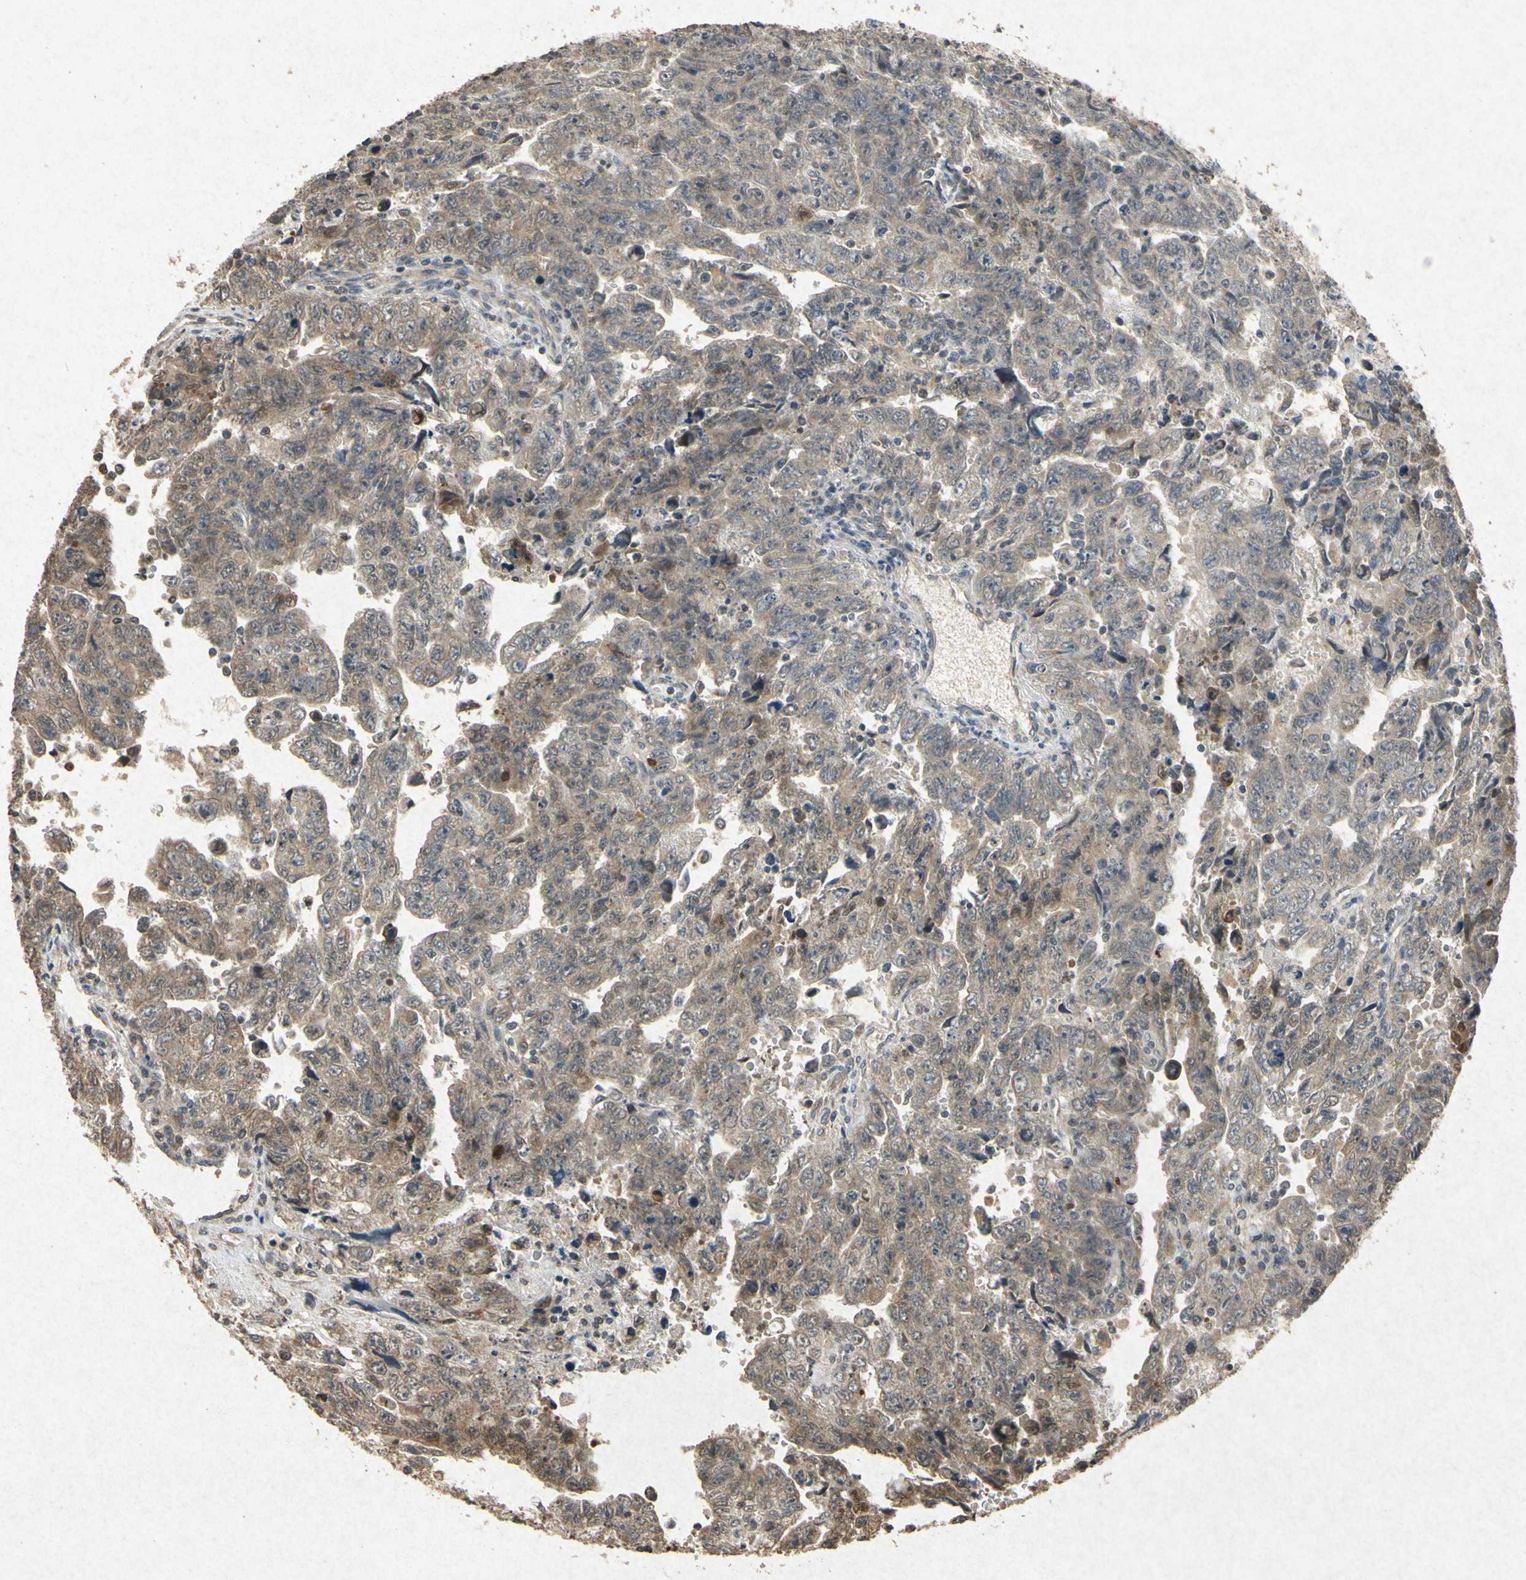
{"staining": {"intensity": "moderate", "quantity": ">75%", "location": "cytoplasmic/membranous"}, "tissue": "testis cancer", "cell_type": "Tumor cells", "image_type": "cancer", "snomed": [{"axis": "morphology", "description": "Carcinoma, Embryonal, NOS"}, {"axis": "topography", "description": "Testis"}], "caption": "Human testis cancer (embryonal carcinoma) stained with a brown dye displays moderate cytoplasmic/membranous positive staining in approximately >75% of tumor cells.", "gene": "ATP6V1H", "patient": {"sex": "male", "age": 28}}